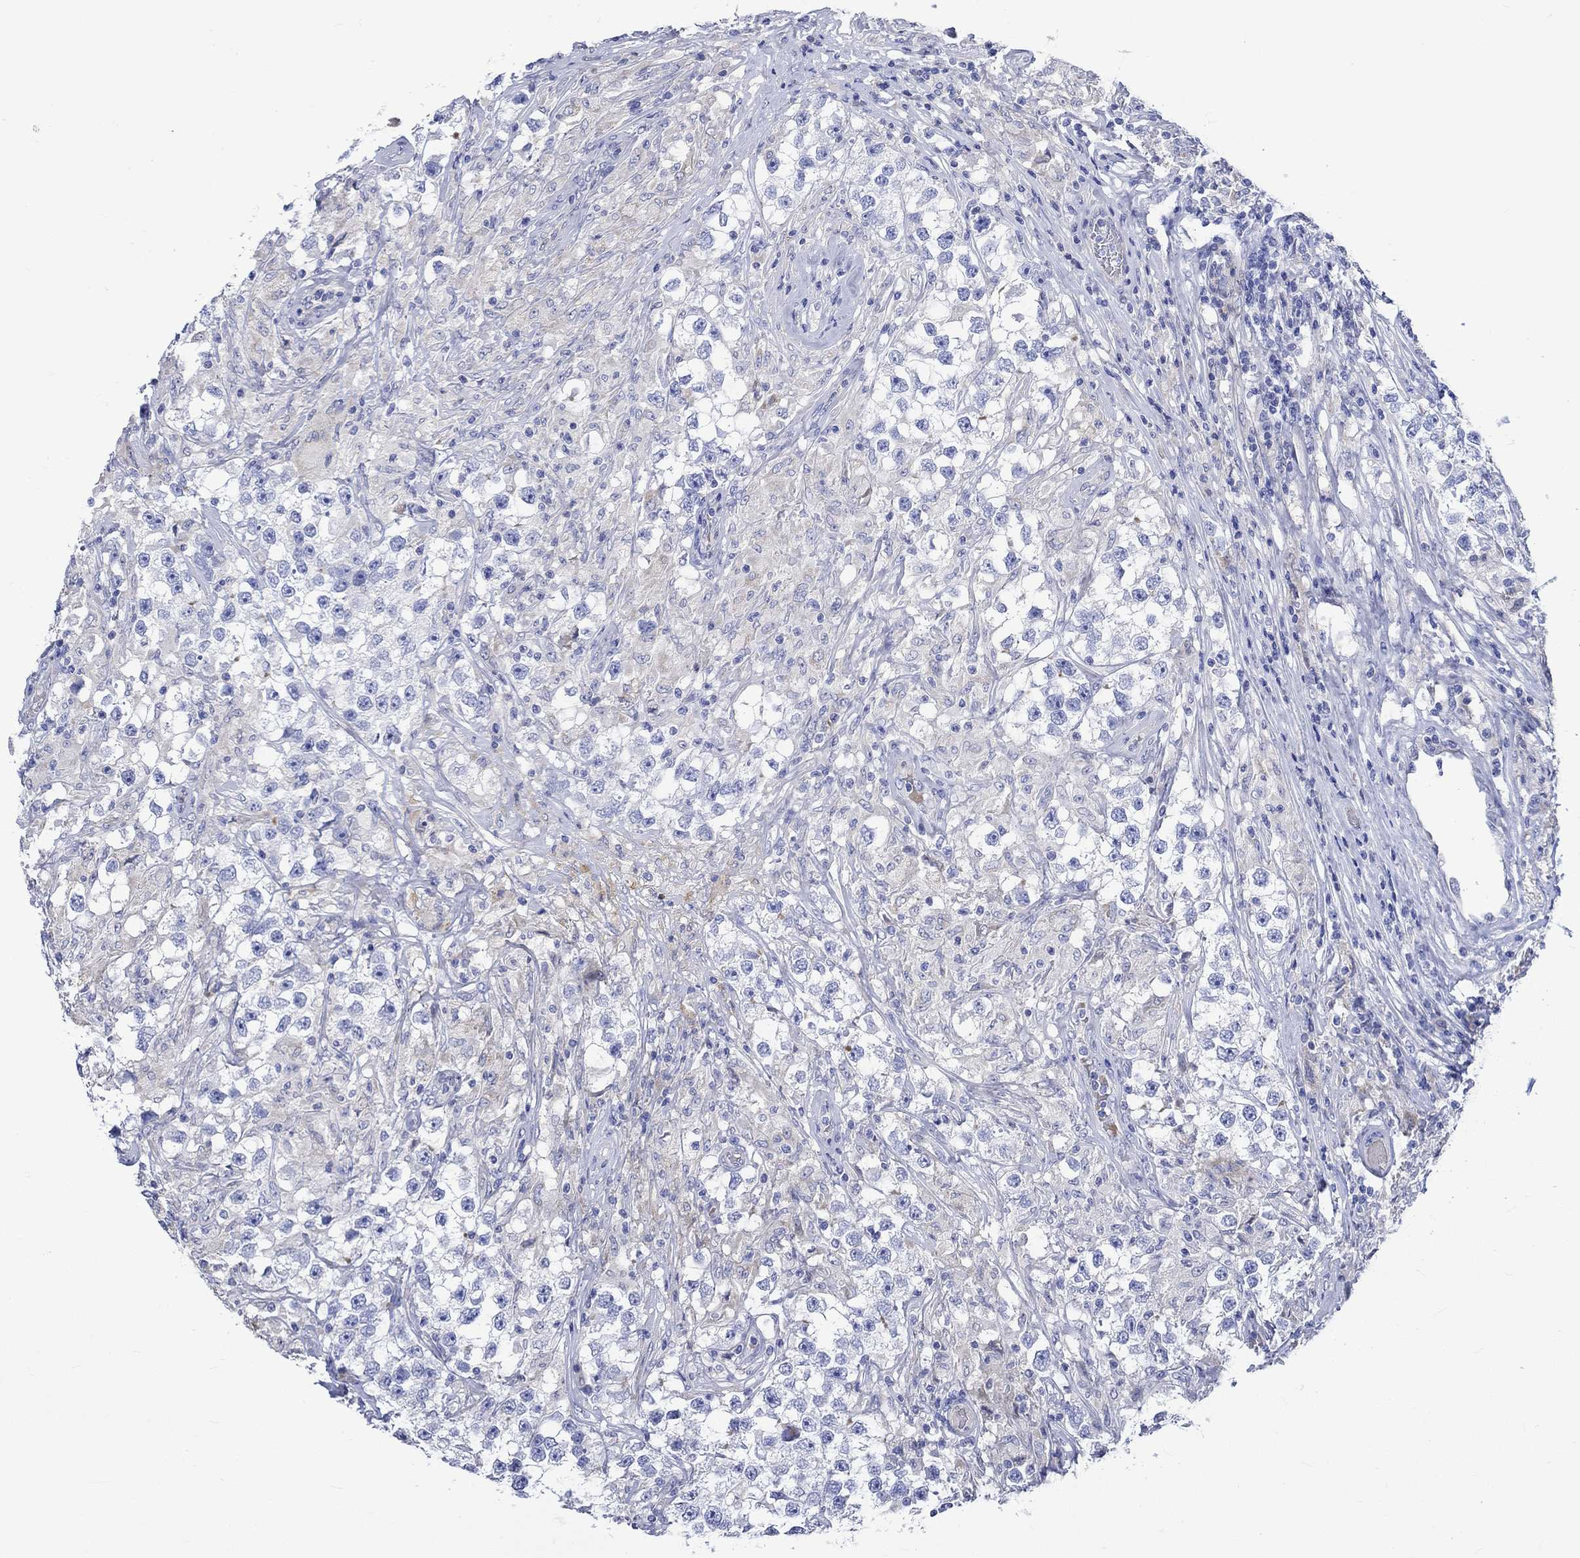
{"staining": {"intensity": "negative", "quantity": "none", "location": "none"}, "tissue": "testis cancer", "cell_type": "Tumor cells", "image_type": "cancer", "snomed": [{"axis": "morphology", "description": "Seminoma, NOS"}, {"axis": "topography", "description": "Testis"}], "caption": "Human testis seminoma stained for a protein using IHC displays no staining in tumor cells.", "gene": "NRIP3", "patient": {"sex": "male", "age": 46}}